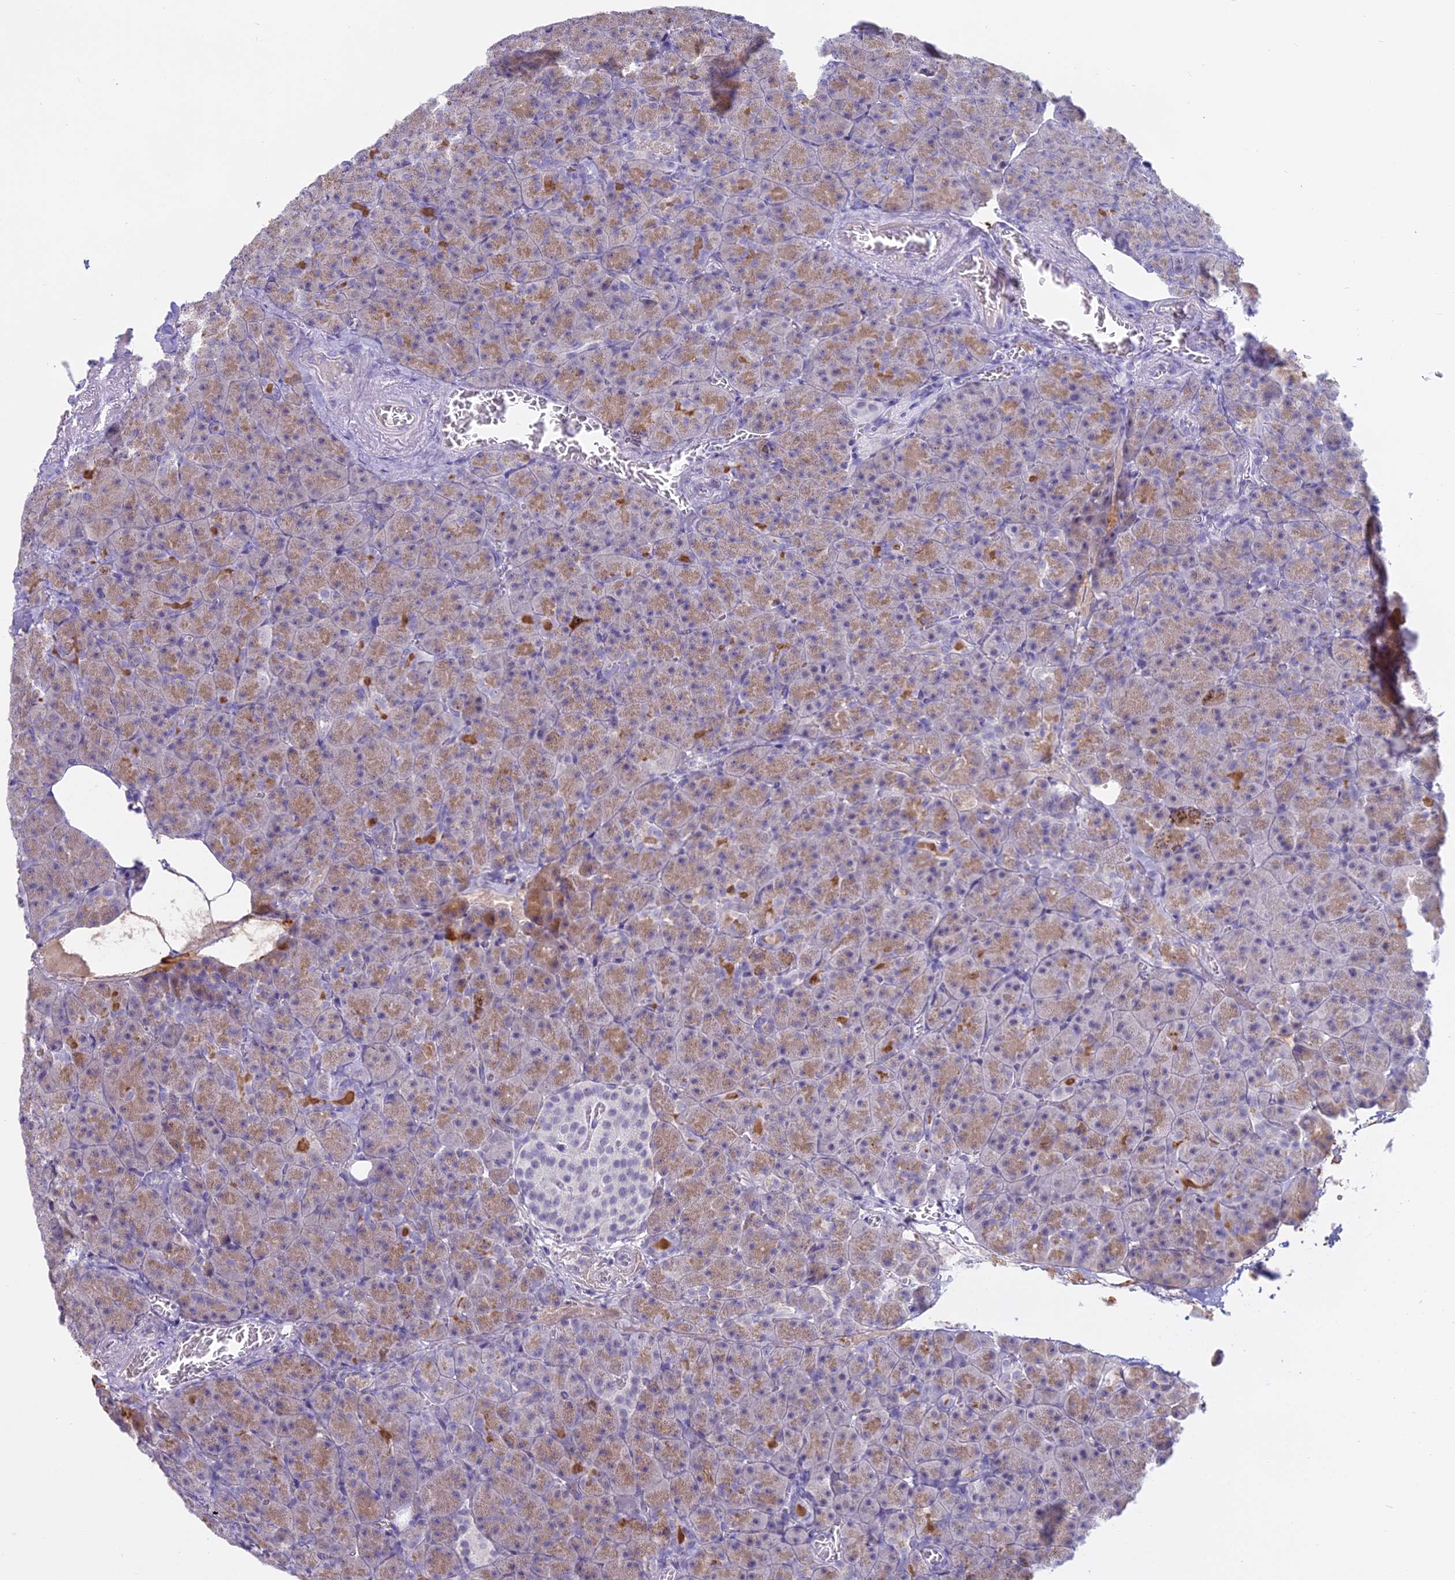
{"staining": {"intensity": "strong", "quantity": "25%-75%", "location": "cytoplasmic/membranous"}, "tissue": "pancreas", "cell_type": "Exocrine glandular cells", "image_type": "normal", "snomed": [{"axis": "morphology", "description": "Normal tissue, NOS"}, {"axis": "topography", "description": "Pancreas"}], "caption": "Exocrine glandular cells exhibit strong cytoplasmic/membranous positivity in approximately 25%-75% of cells in normal pancreas. The staining was performed using DAB (3,3'-diaminobenzidine) to visualize the protein expression in brown, while the nuclei were stained in blue with hematoxylin (Magnification: 20x).", "gene": "OSTN", "patient": {"sex": "female", "age": 74}}